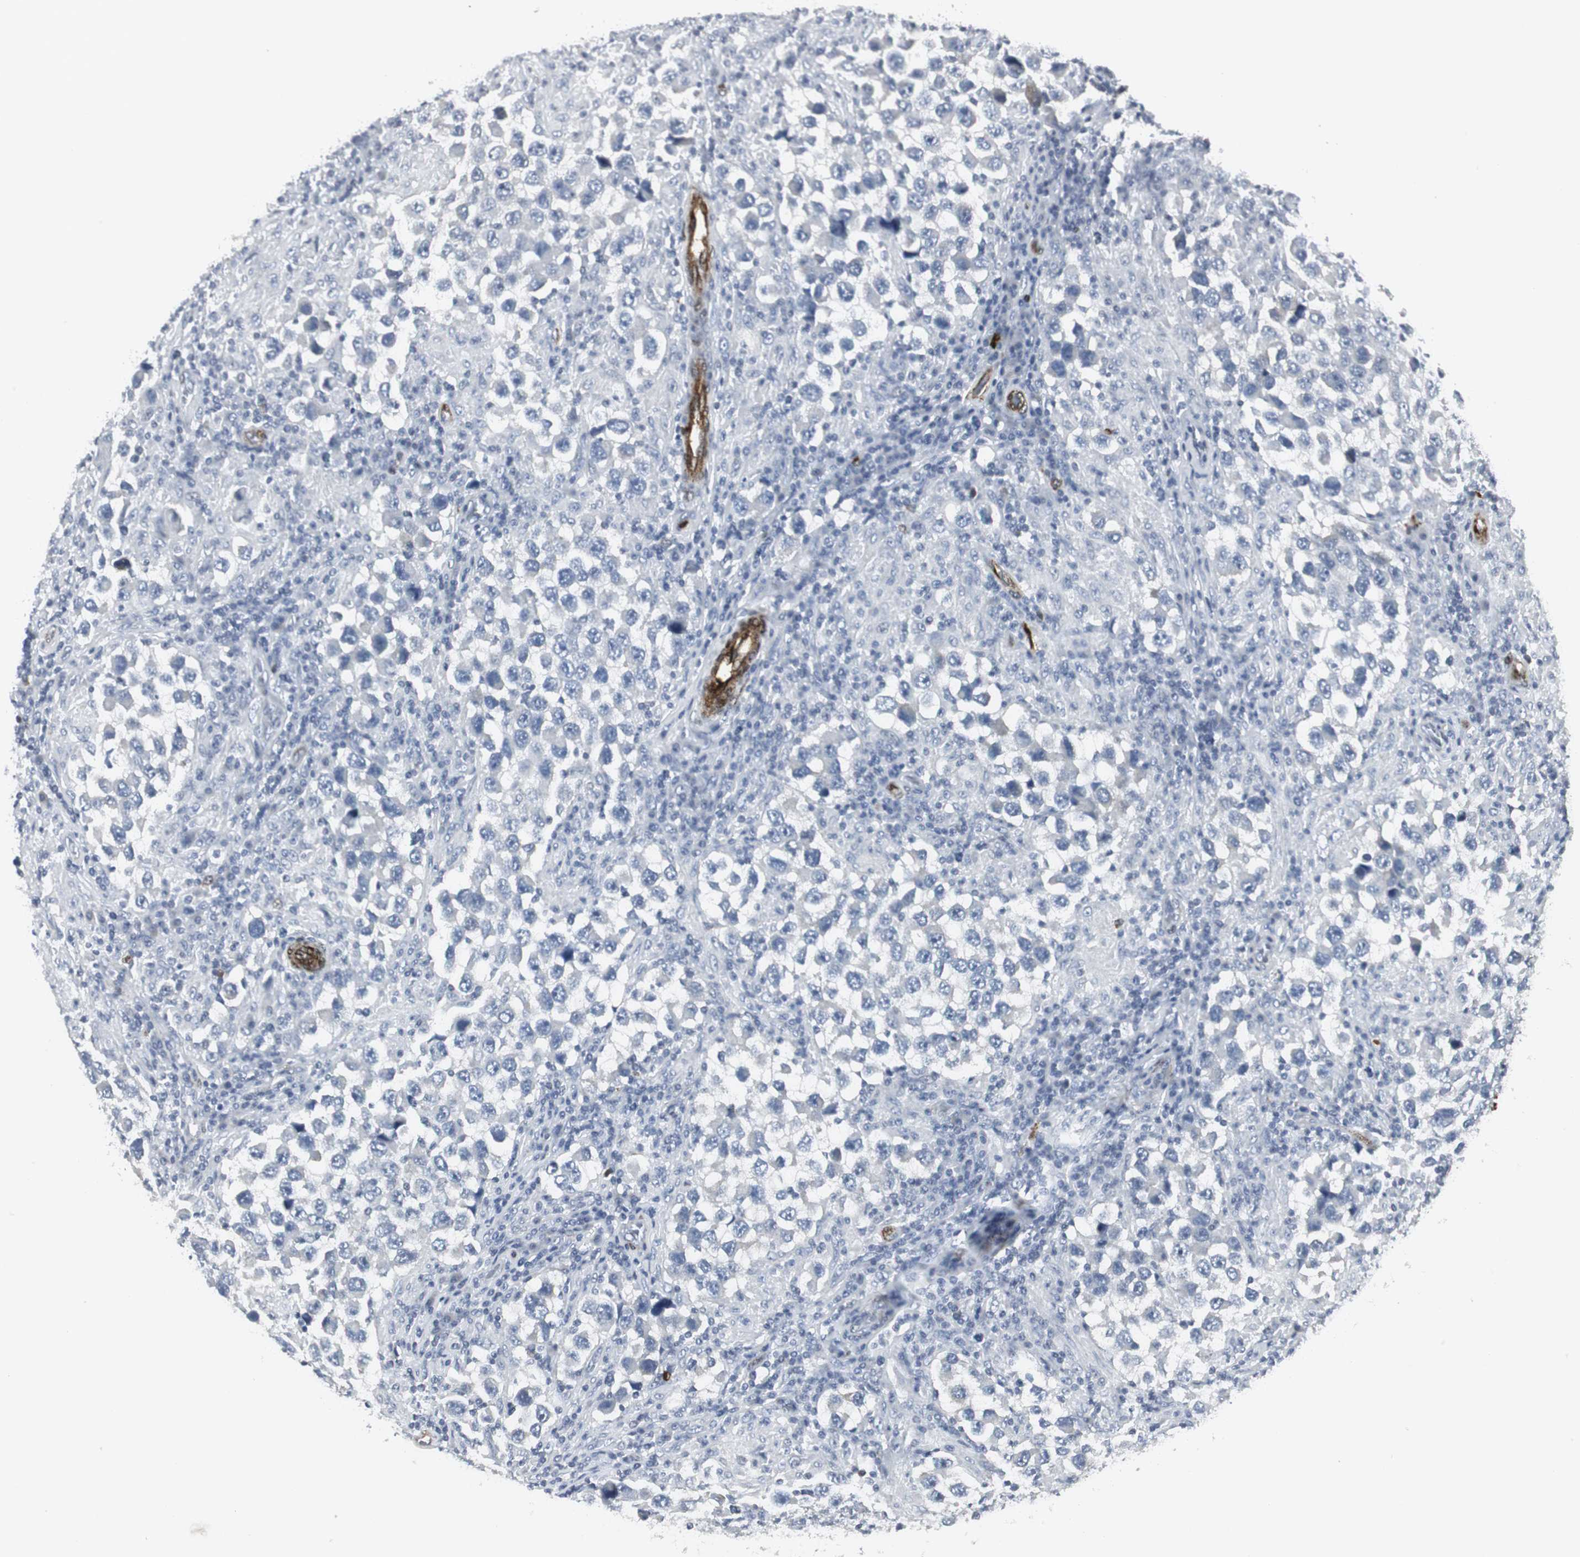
{"staining": {"intensity": "negative", "quantity": "none", "location": "none"}, "tissue": "testis cancer", "cell_type": "Tumor cells", "image_type": "cancer", "snomed": [{"axis": "morphology", "description": "Carcinoma, Embryonal, NOS"}, {"axis": "topography", "description": "Testis"}], "caption": "Immunohistochemistry of embryonal carcinoma (testis) shows no staining in tumor cells. The staining was performed using DAB (3,3'-diaminobenzidine) to visualize the protein expression in brown, while the nuclei were stained in blue with hematoxylin (Magnification: 20x).", "gene": "PPP1R14A", "patient": {"sex": "male", "age": 21}}